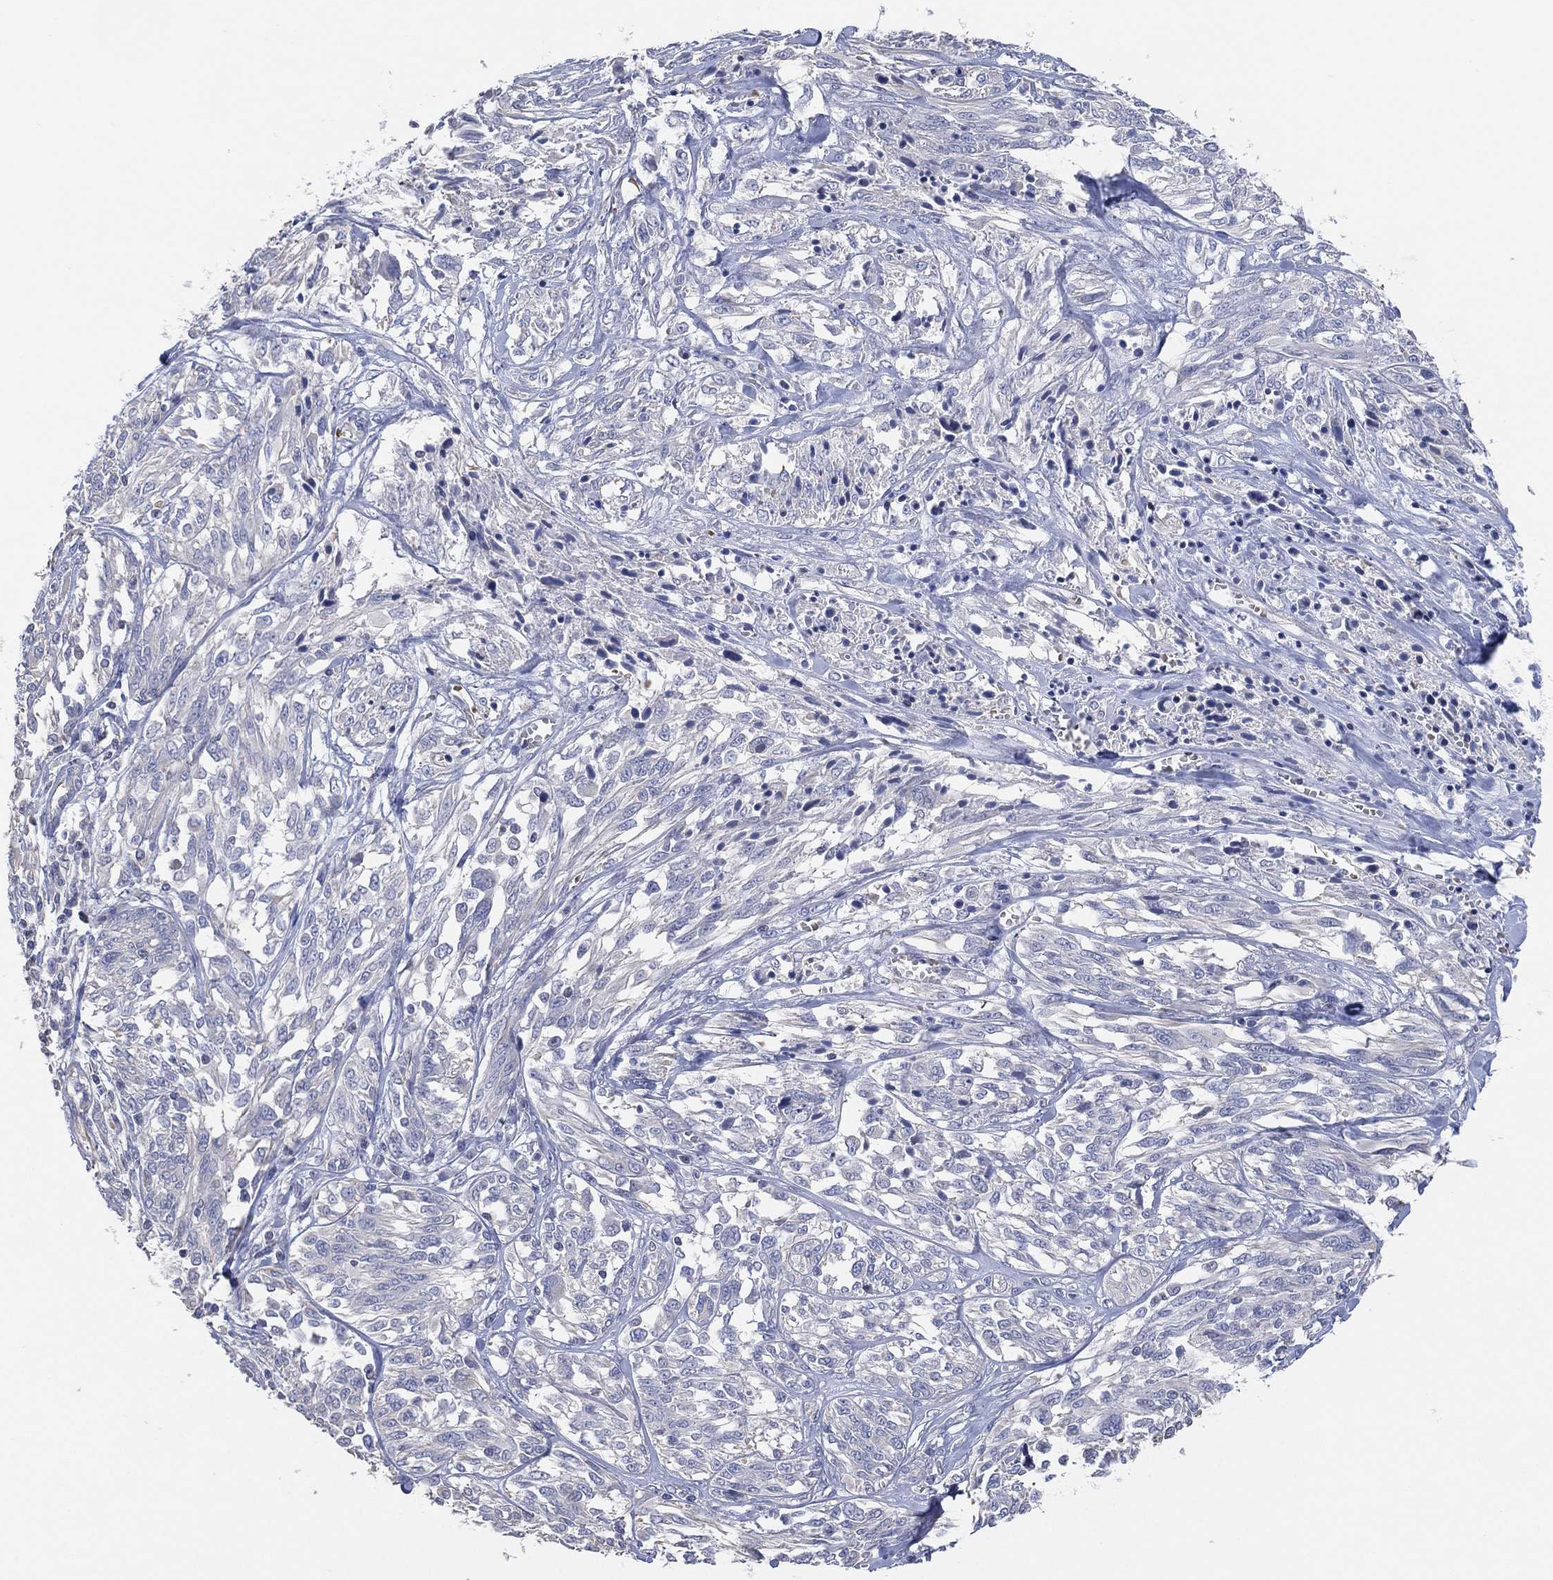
{"staining": {"intensity": "negative", "quantity": "none", "location": "none"}, "tissue": "melanoma", "cell_type": "Tumor cells", "image_type": "cancer", "snomed": [{"axis": "morphology", "description": "Malignant melanoma, NOS"}, {"axis": "topography", "description": "Skin"}], "caption": "Tumor cells are negative for brown protein staining in malignant melanoma.", "gene": "CFTR", "patient": {"sex": "female", "age": 91}}